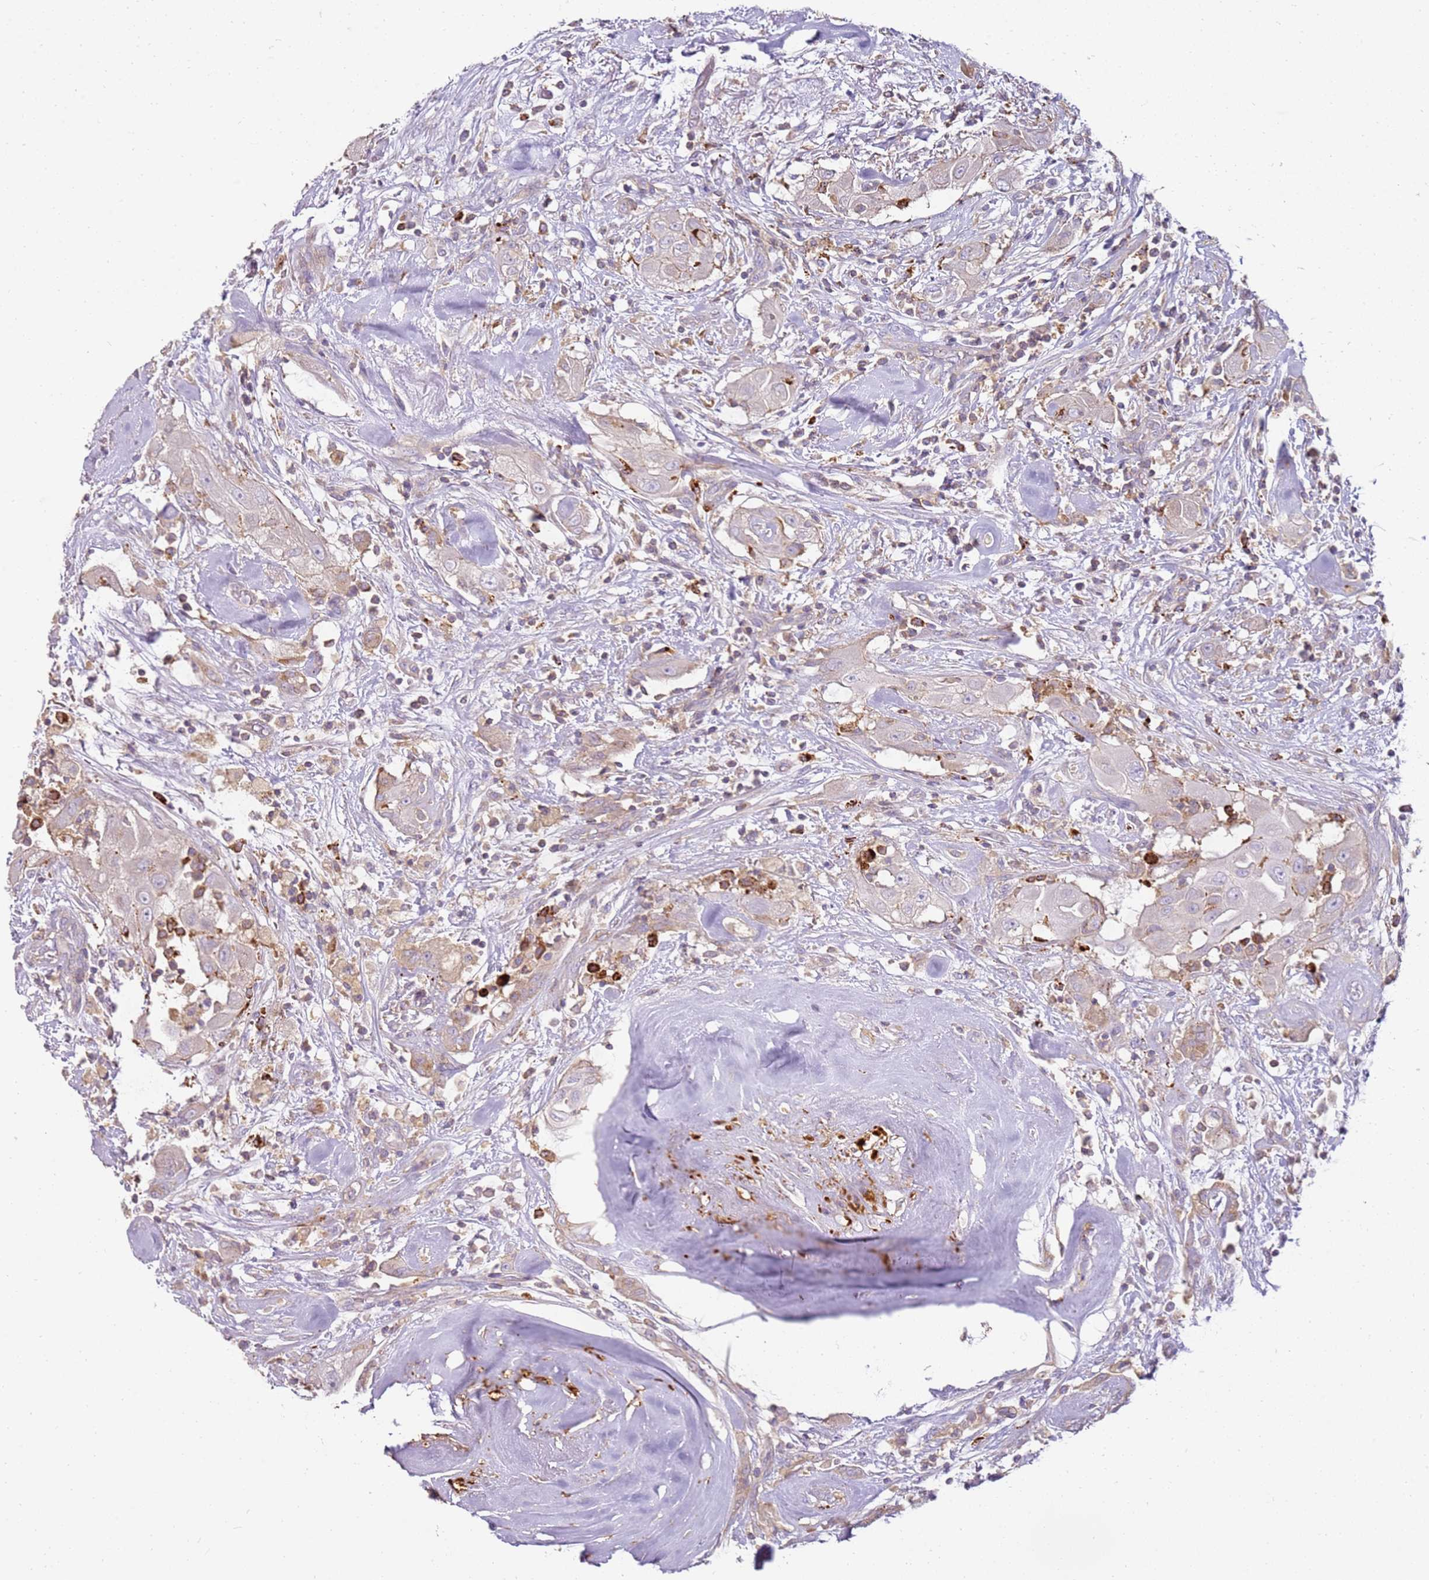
{"staining": {"intensity": "weak", "quantity": "<25%", "location": "cytoplasmic/membranous"}, "tissue": "thyroid cancer", "cell_type": "Tumor cells", "image_type": "cancer", "snomed": [{"axis": "morphology", "description": "Papillary adenocarcinoma, NOS"}, {"axis": "topography", "description": "Thyroid gland"}], "caption": "Immunohistochemistry micrograph of neoplastic tissue: human papillary adenocarcinoma (thyroid) stained with DAB (3,3'-diaminobenzidine) exhibits no significant protein expression in tumor cells.", "gene": "FPR1", "patient": {"sex": "female", "age": 59}}